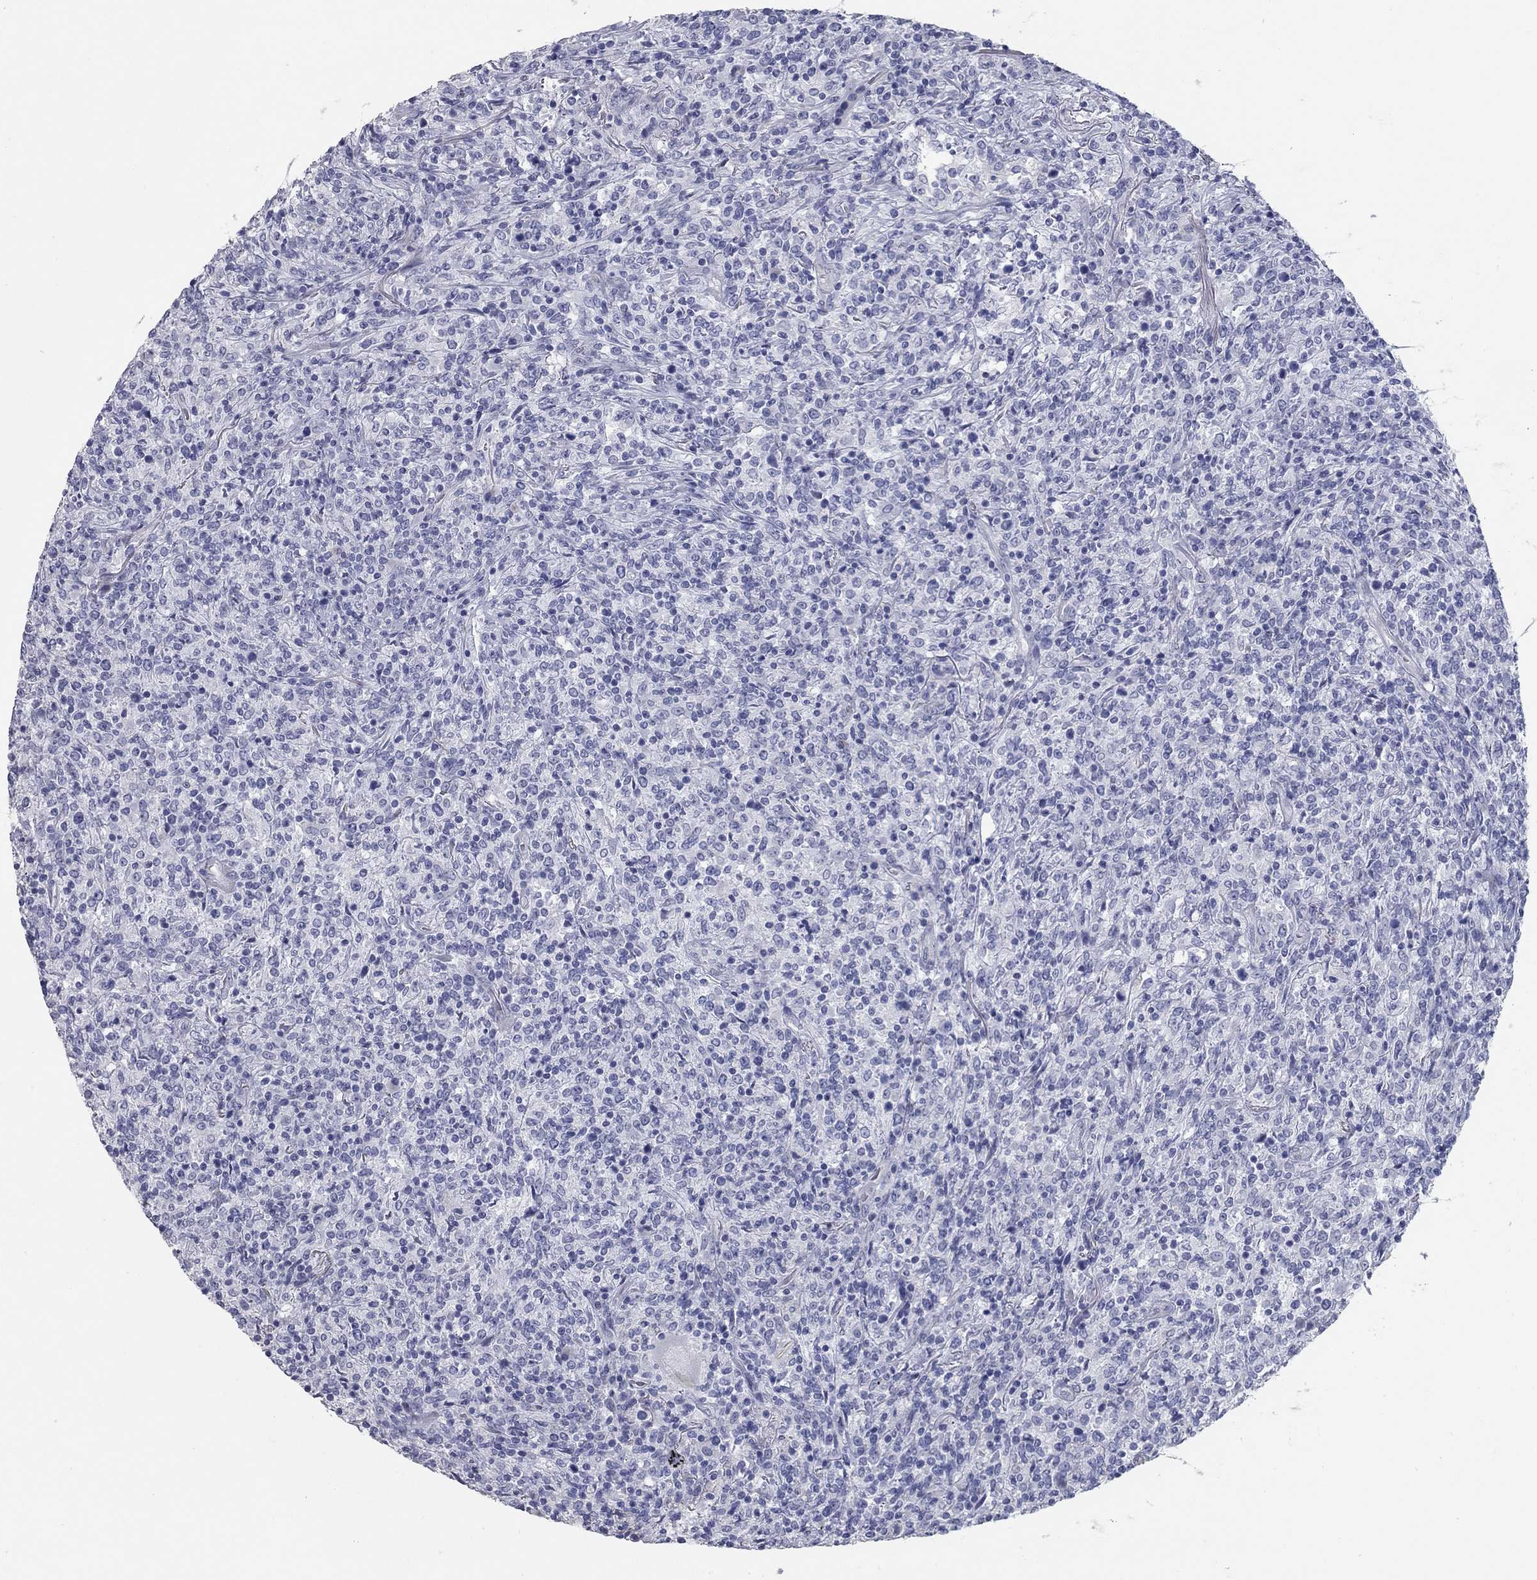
{"staining": {"intensity": "negative", "quantity": "none", "location": "none"}, "tissue": "lymphoma", "cell_type": "Tumor cells", "image_type": "cancer", "snomed": [{"axis": "morphology", "description": "Malignant lymphoma, non-Hodgkin's type, High grade"}, {"axis": "topography", "description": "Lung"}], "caption": "This is an immunohistochemistry (IHC) image of human high-grade malignant lymphoma, non-Hodgkin's type. There is no staining in tumor cells.", "gene": "TAC1", "patient": {"sex": "male", "age": 79}}